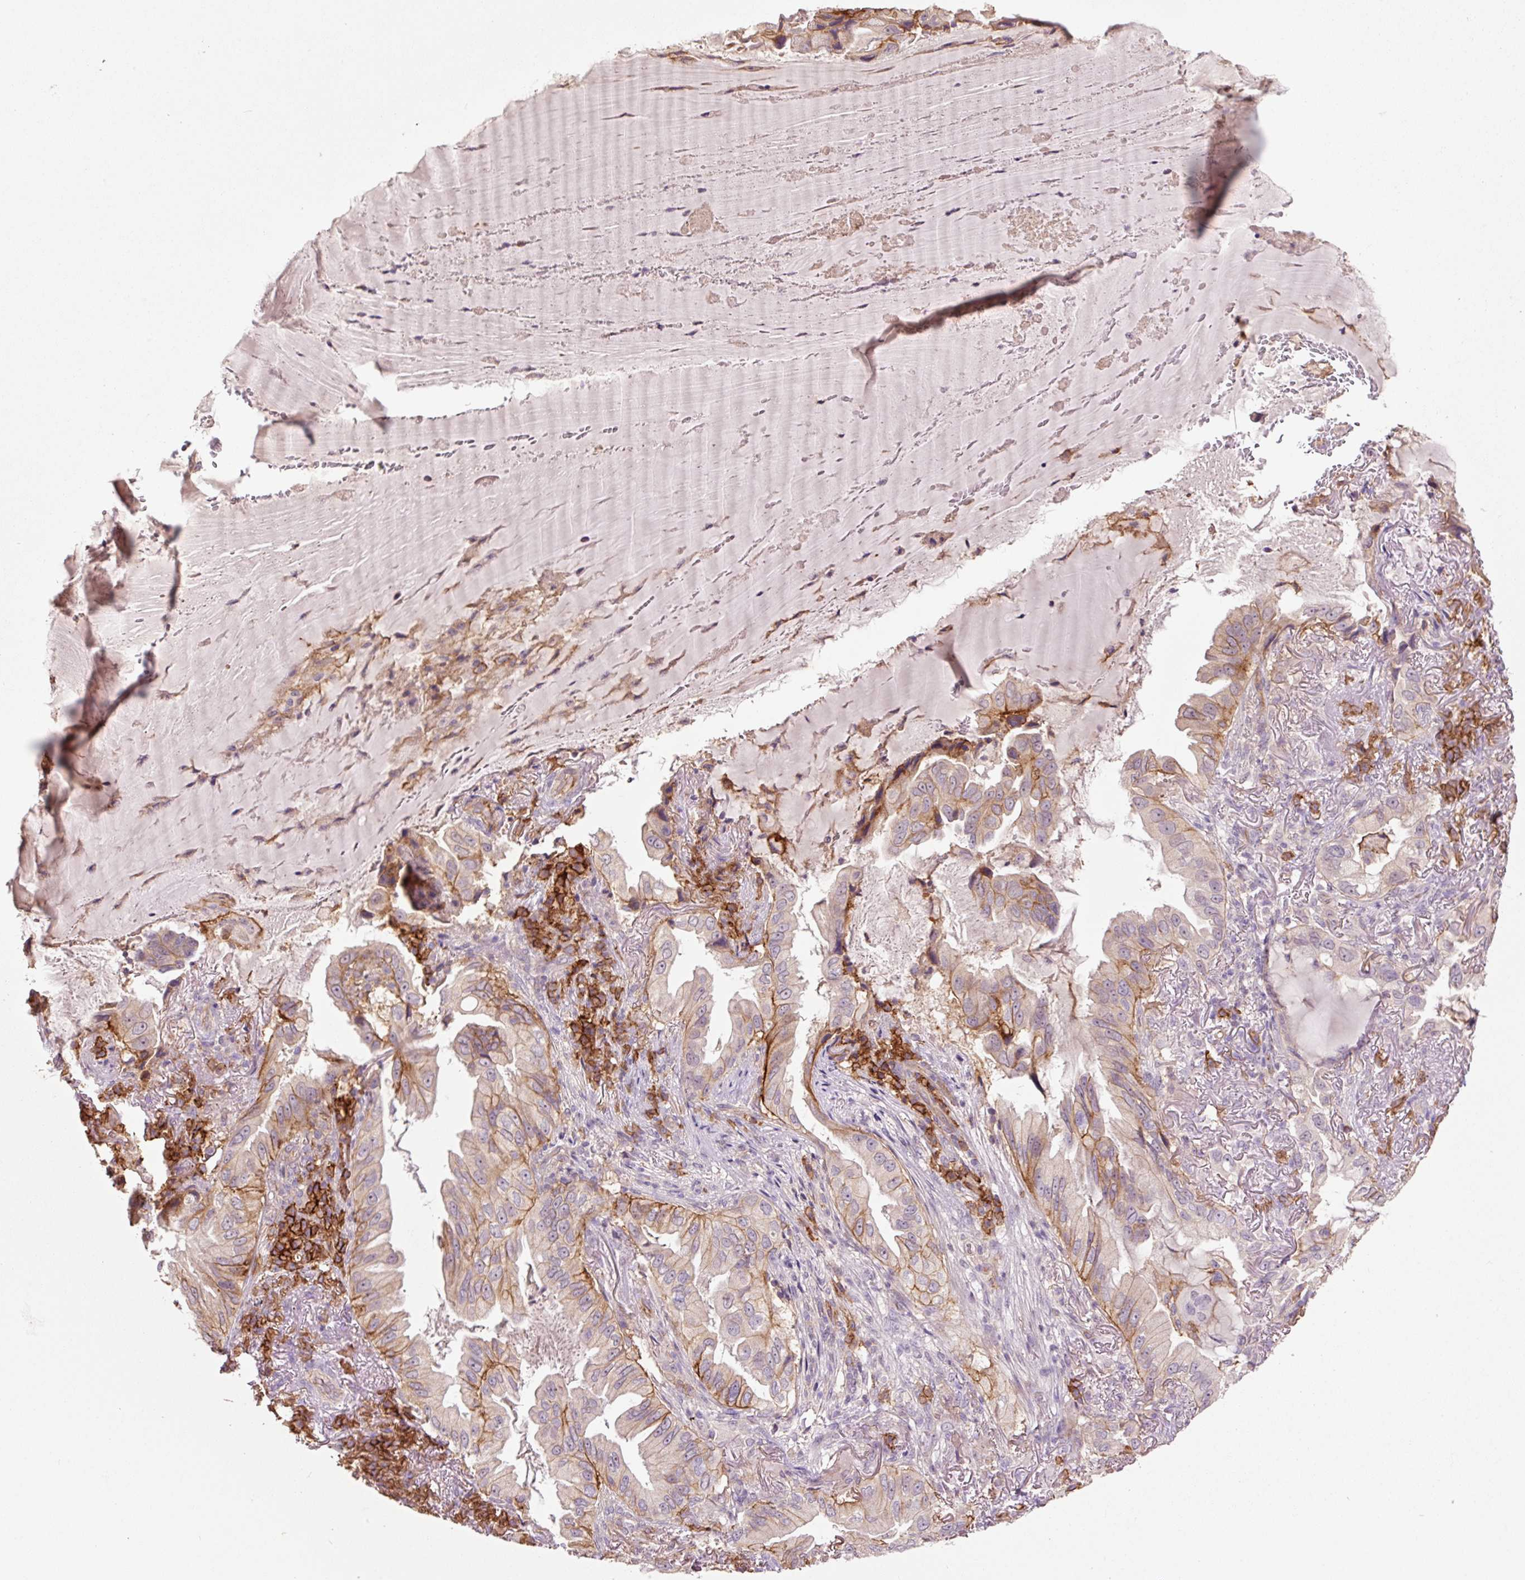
{"staining": {"intensity": "moderate", "quantity": ">75%", "location": "cytoplasmic/membranous"}, "tissue": "lung cancer", "cell_type": "Tumor cells", "image_type": "cancer", "snomed": [{"axis": "morphology", "description": "Adenocarcinoma, NOS"}, {"axis": "topography", "description": "Lung"}], "caption": "The image displays immunohistochemical staining of adenocarcinoma (lung). There is moderate cytoplasmic/membranous staining is present in about >75% of tumor cells.", "gene": "SLC1A4", "patient": {"sex": "female", "age": 69}}